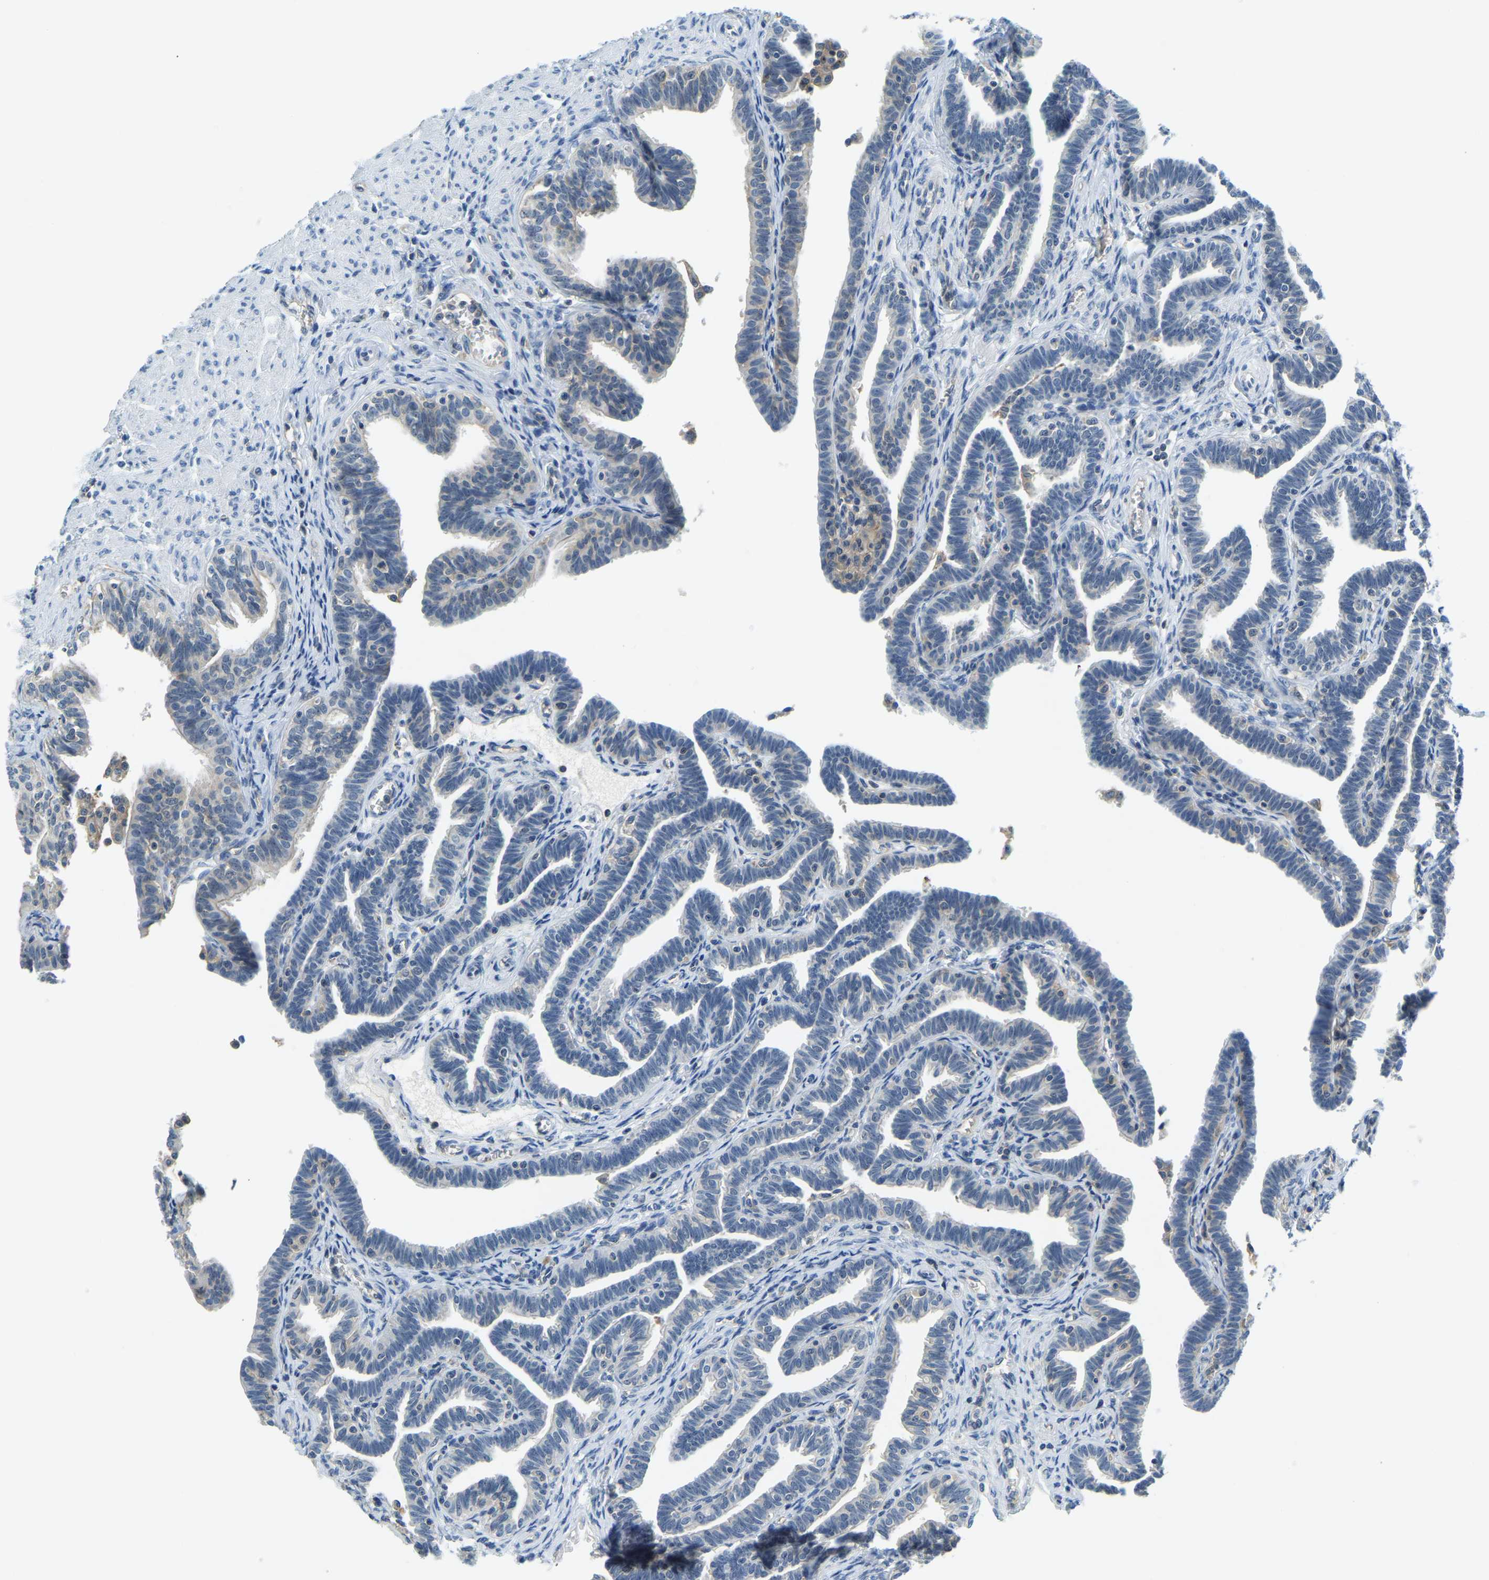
{"staining": {"intensity": "negative", "quantity": "none", "location": "none"}, "tissue": "fallopian tube", "cell_type": "Glandular cells", "image_type": "normal", "snomed": [{"axis": "morphology", "description": "Normal tissue, NOS"}, {"axis": "topography", "description": "Fallopian tube"}, {"axis": "topography", "description": "Ovary"}], "caption": "High power microscopy histopathology image of an immunohistochemistry image of unremarkable fallopian tube, revealing no significant positivity in glandular cells.", "gene": "RRP1", "patient": {"sex": "female", "age": 23}}